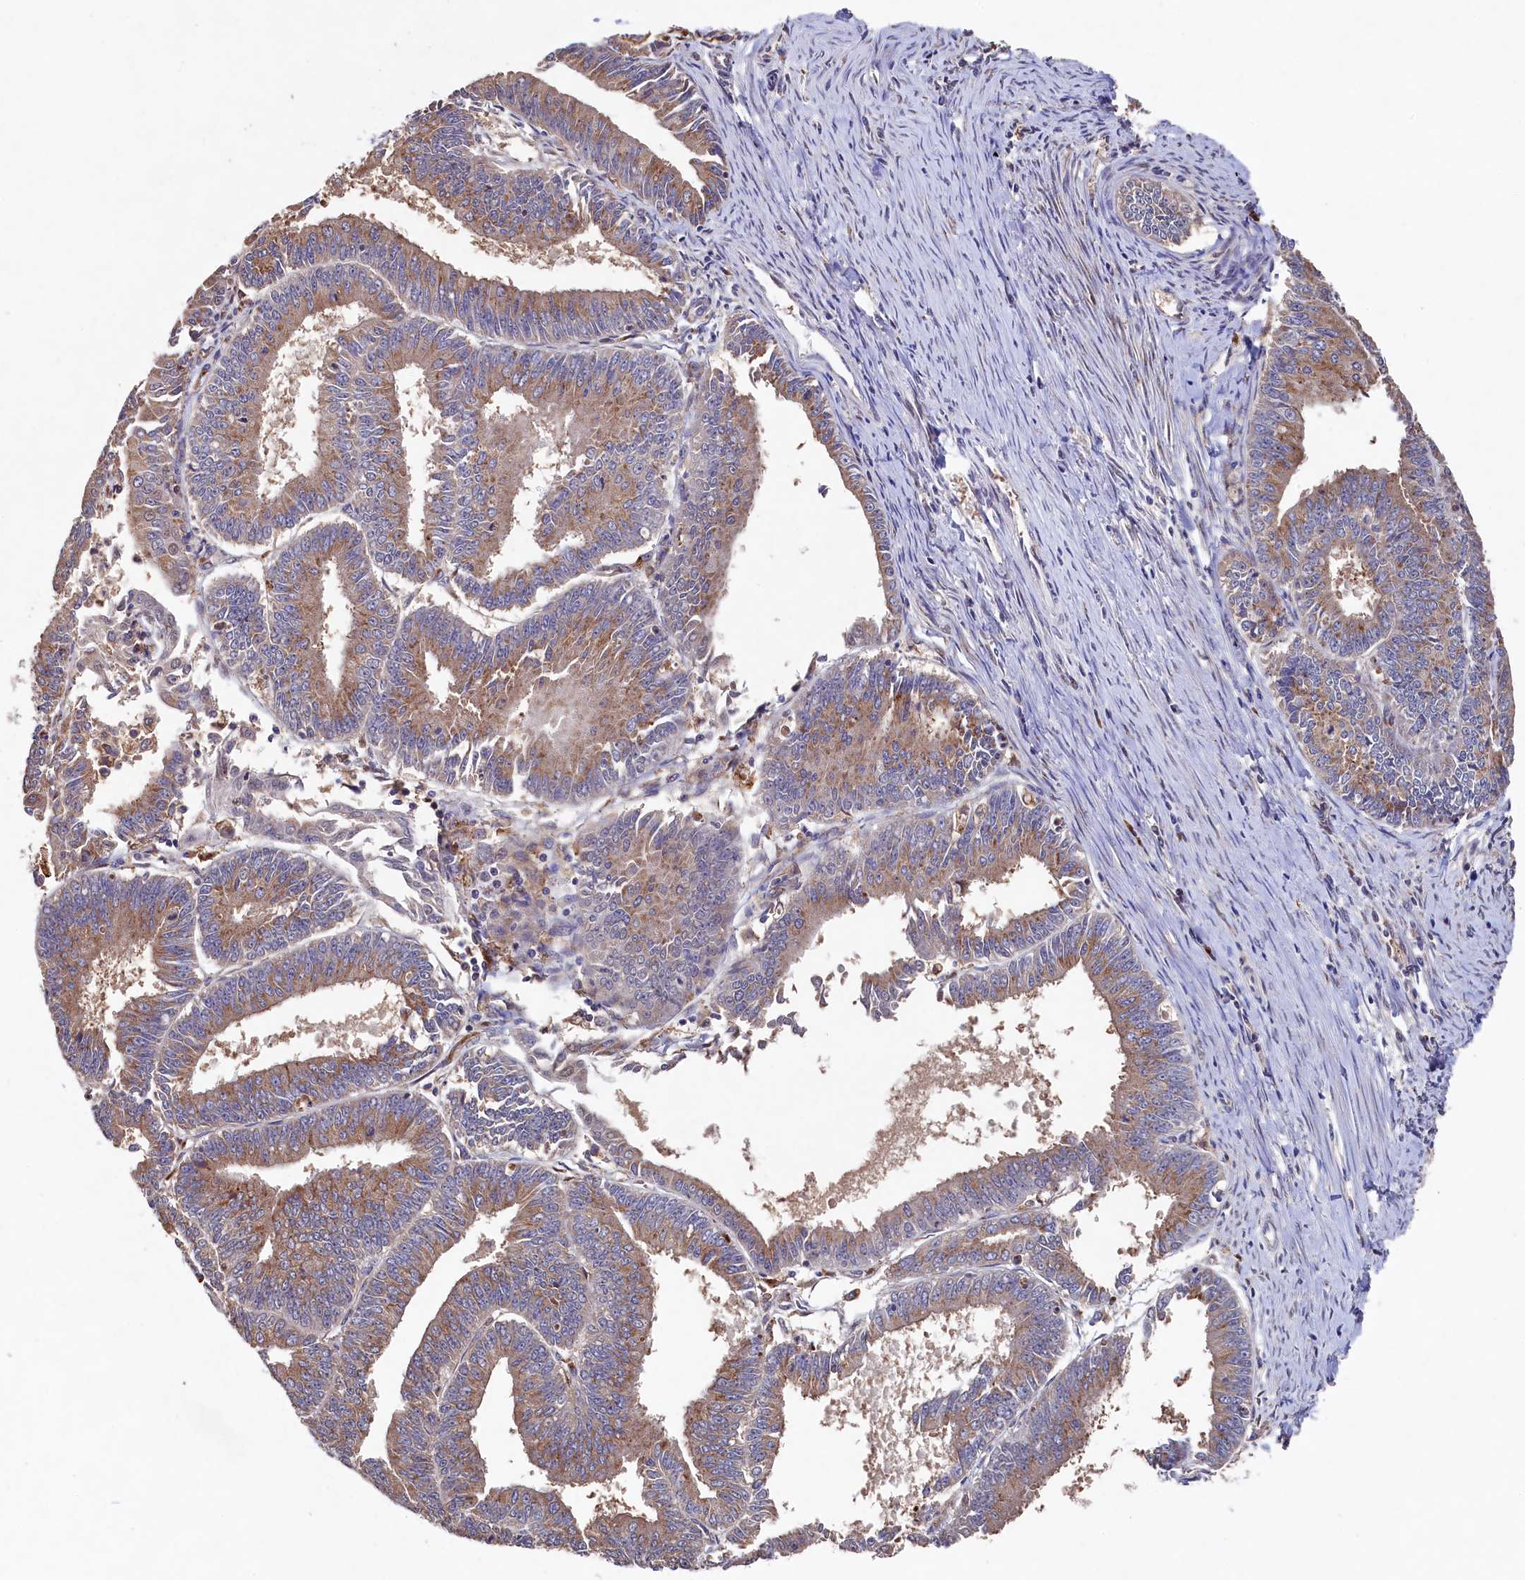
{"staining": {"intensity": "moderate", "quantity": ">75%", "location": "cytoplasmic/membranous"}, "tissue": "endometrial cancer", "cell_type": "Tumor cells", "image_type": "cancer", "snomed": [{"axis": "morphology", "description": "Adenocarcinoma, NOS"}, {"axis": "topography", "description": "Endometrium"}], "caption": "The photomicrograph reveals immunohistochemical staining of endometrial cancer. There is moderate cytoplasmic/membranous staining is appreciated in about >75% of tumor cells.", "gene": "NAA60", "patient": {"sex": "female", "age": 73}}